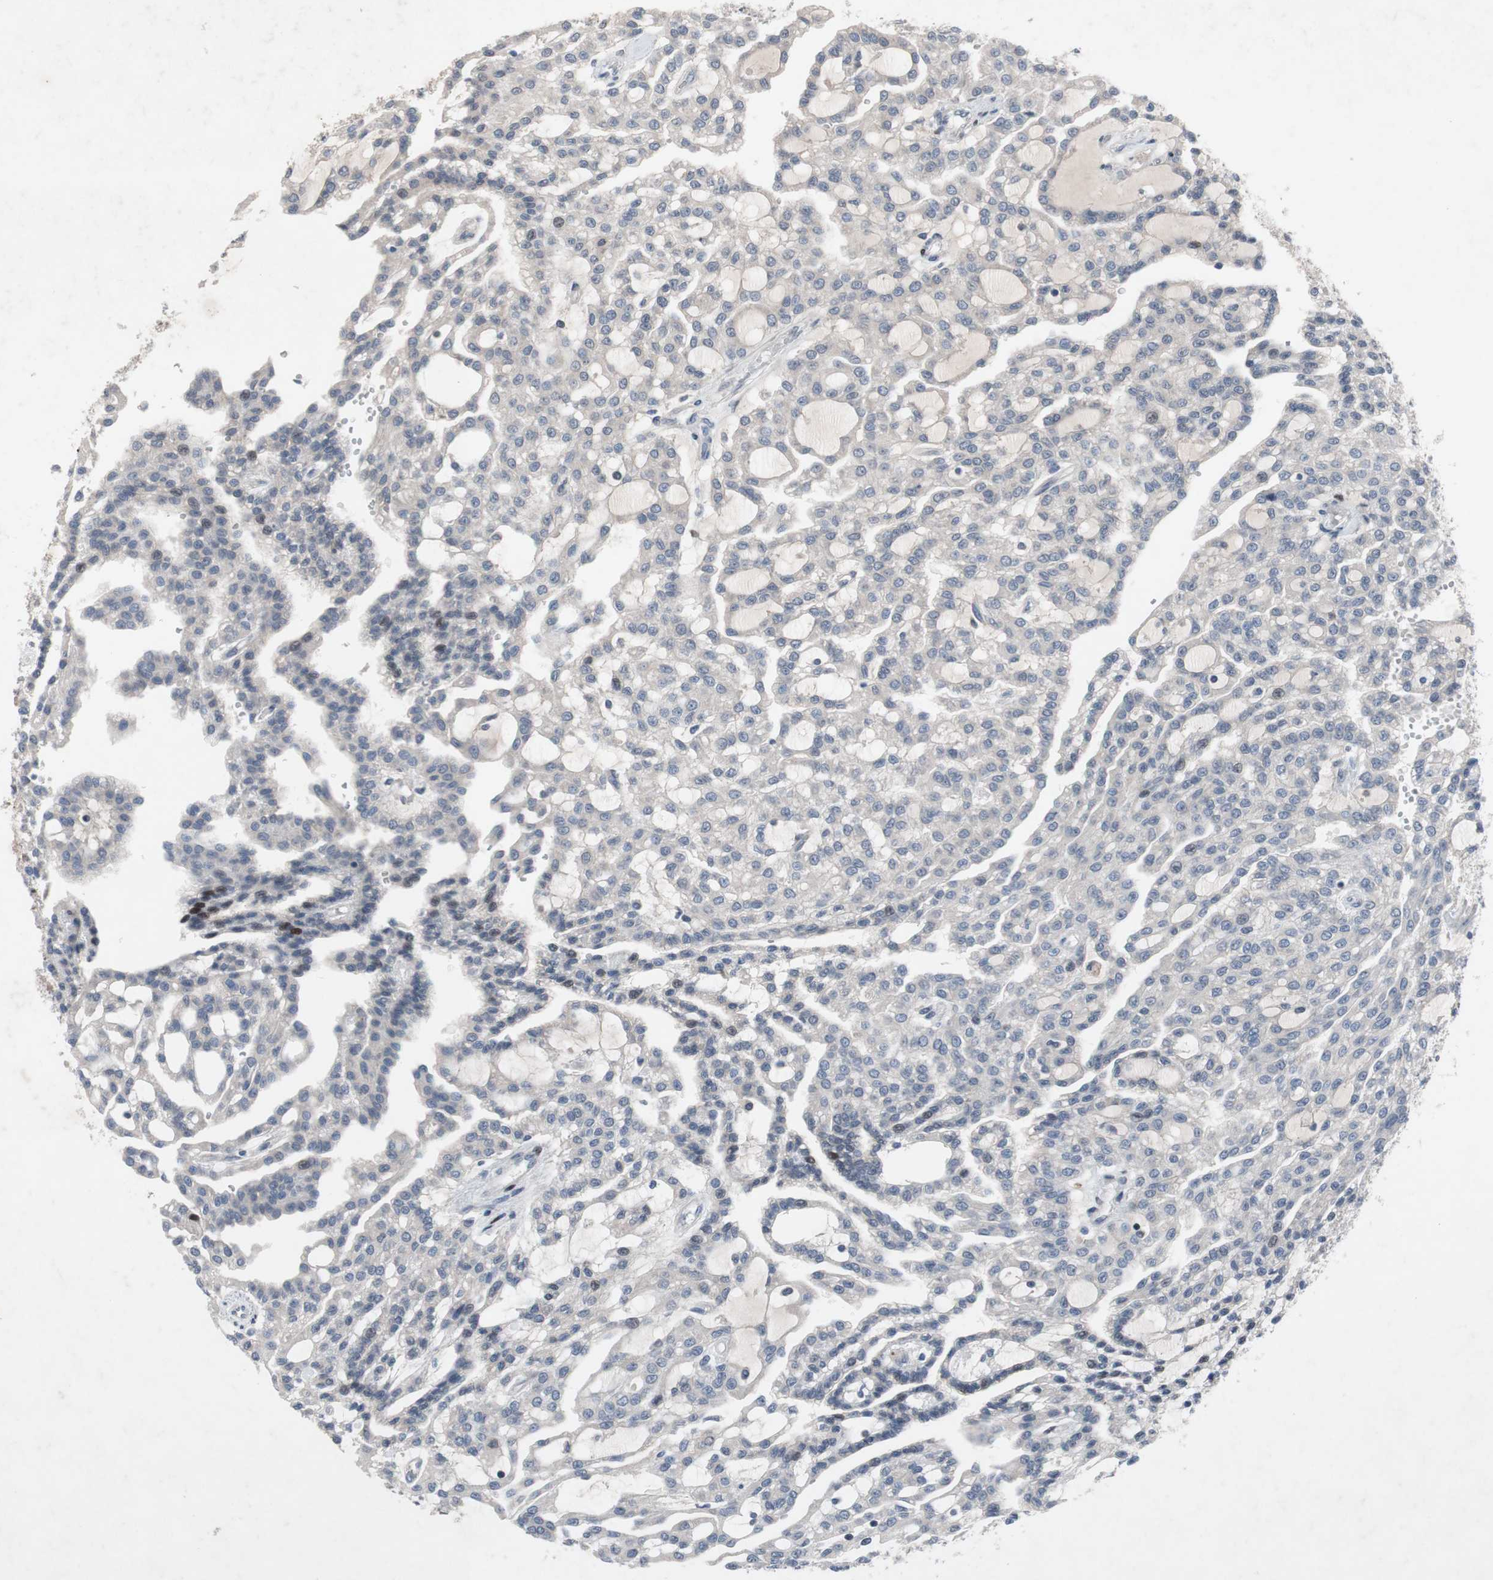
{"staining": {"intensity": "negative", "quantity": "none", "location": "none"}, "tissue": "renal cancer", "cell_type": "Tumor cells", "image_type": "cancer", "snomed": [{"axis": "morphology", "description": "Adenocarcinoma, NOS"}, {"axis": "topography", "description": "Kidney"}], "caption": "This is an immunohistochemistry histopathology image of human adenocarcinoma (renal). There is no staining in tumor cells.", "gene": "MUTYH", "patient": {"sex": "male", "age": 63}}